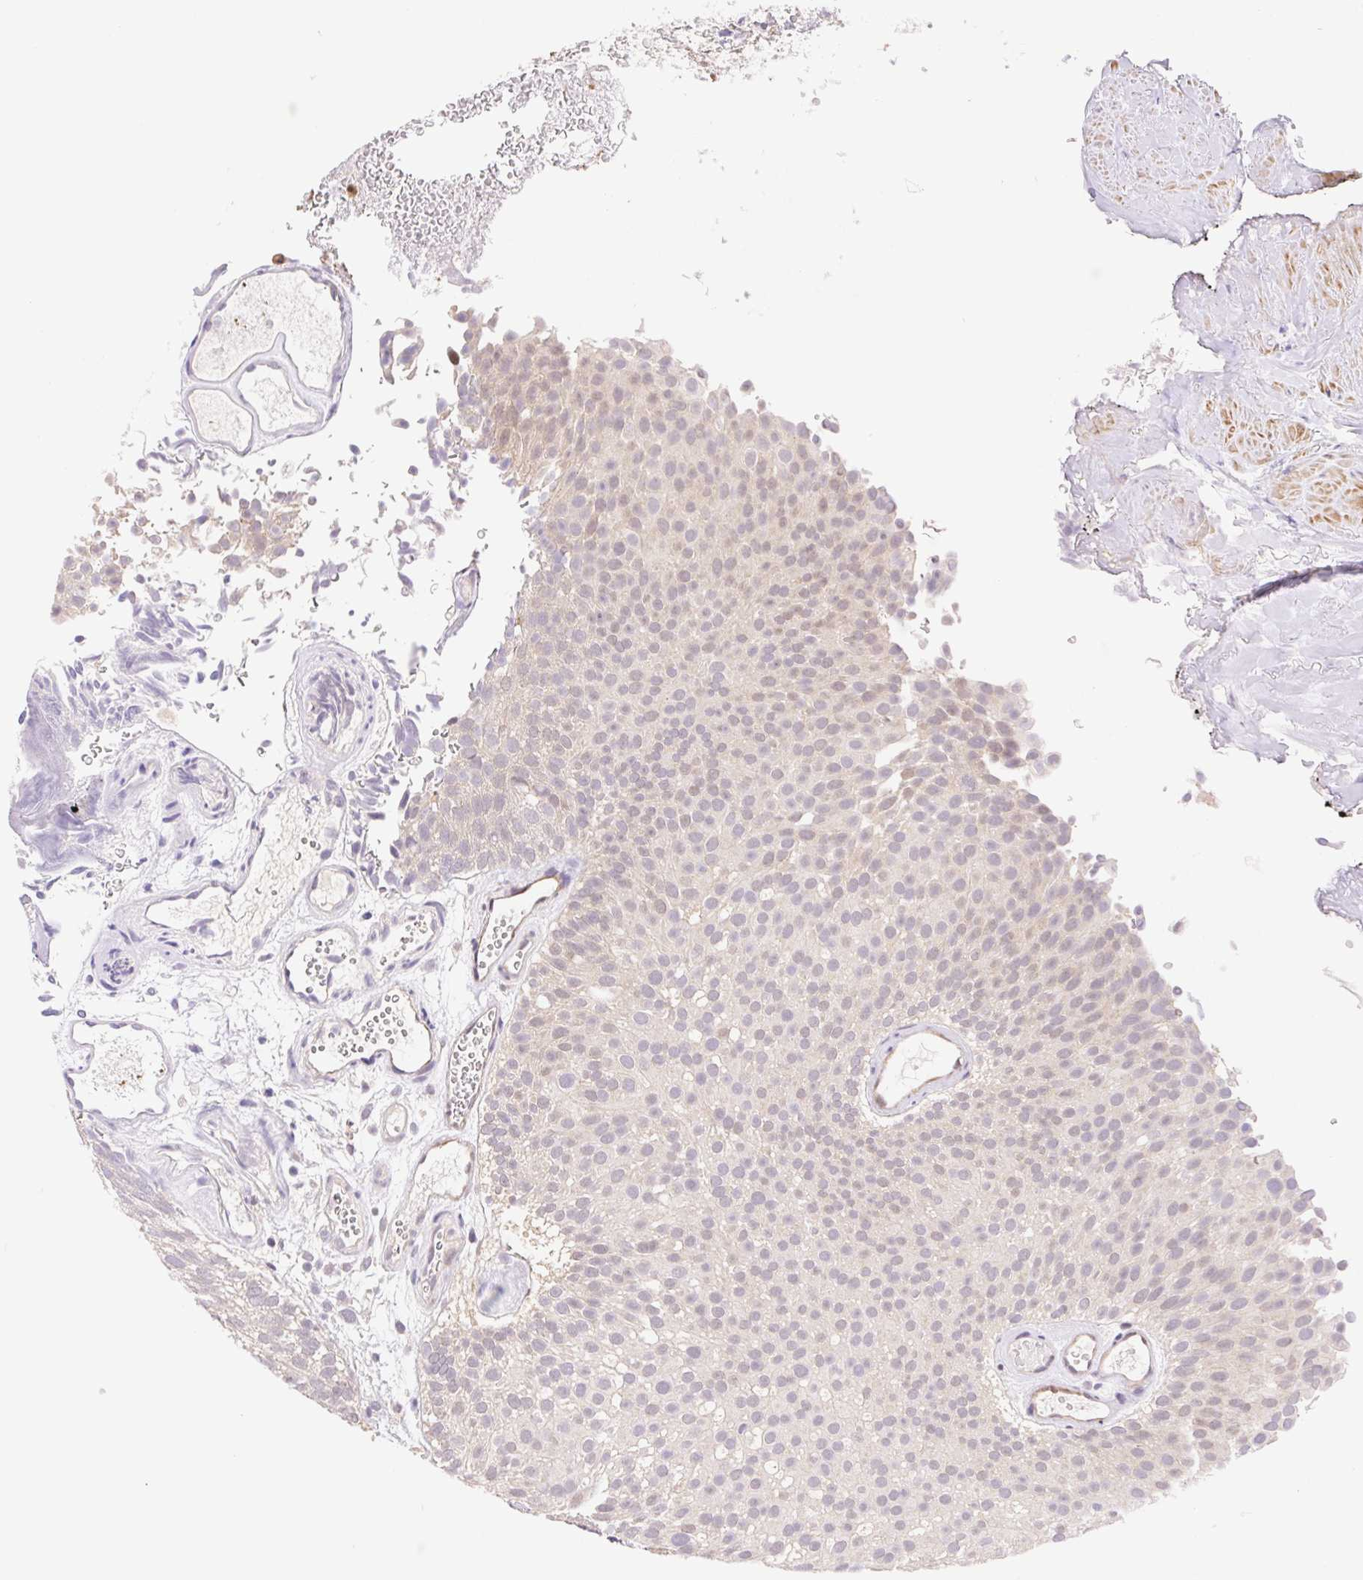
{"staining": {"intensity": "weak", "quantity": "25%-75%", "location": "nuclear"}, "tissue": "urothelial cancer", "cell_type": "Tumor cells", "image_type": "cancer", "snomed": [{"axis": "morphology", "description": "Urothelial carcinoma, Low grade"}, {"axis": "topography", "description": "Urinary bladder"}], "caption": "Brown immunohistochemical staining in urothelial cancer exhibits weak nuclear staining in approximately 25%-75% of tumor cells.", "gene": "L3MBTL4", "patient": {"sex": "male", "age": 78}}